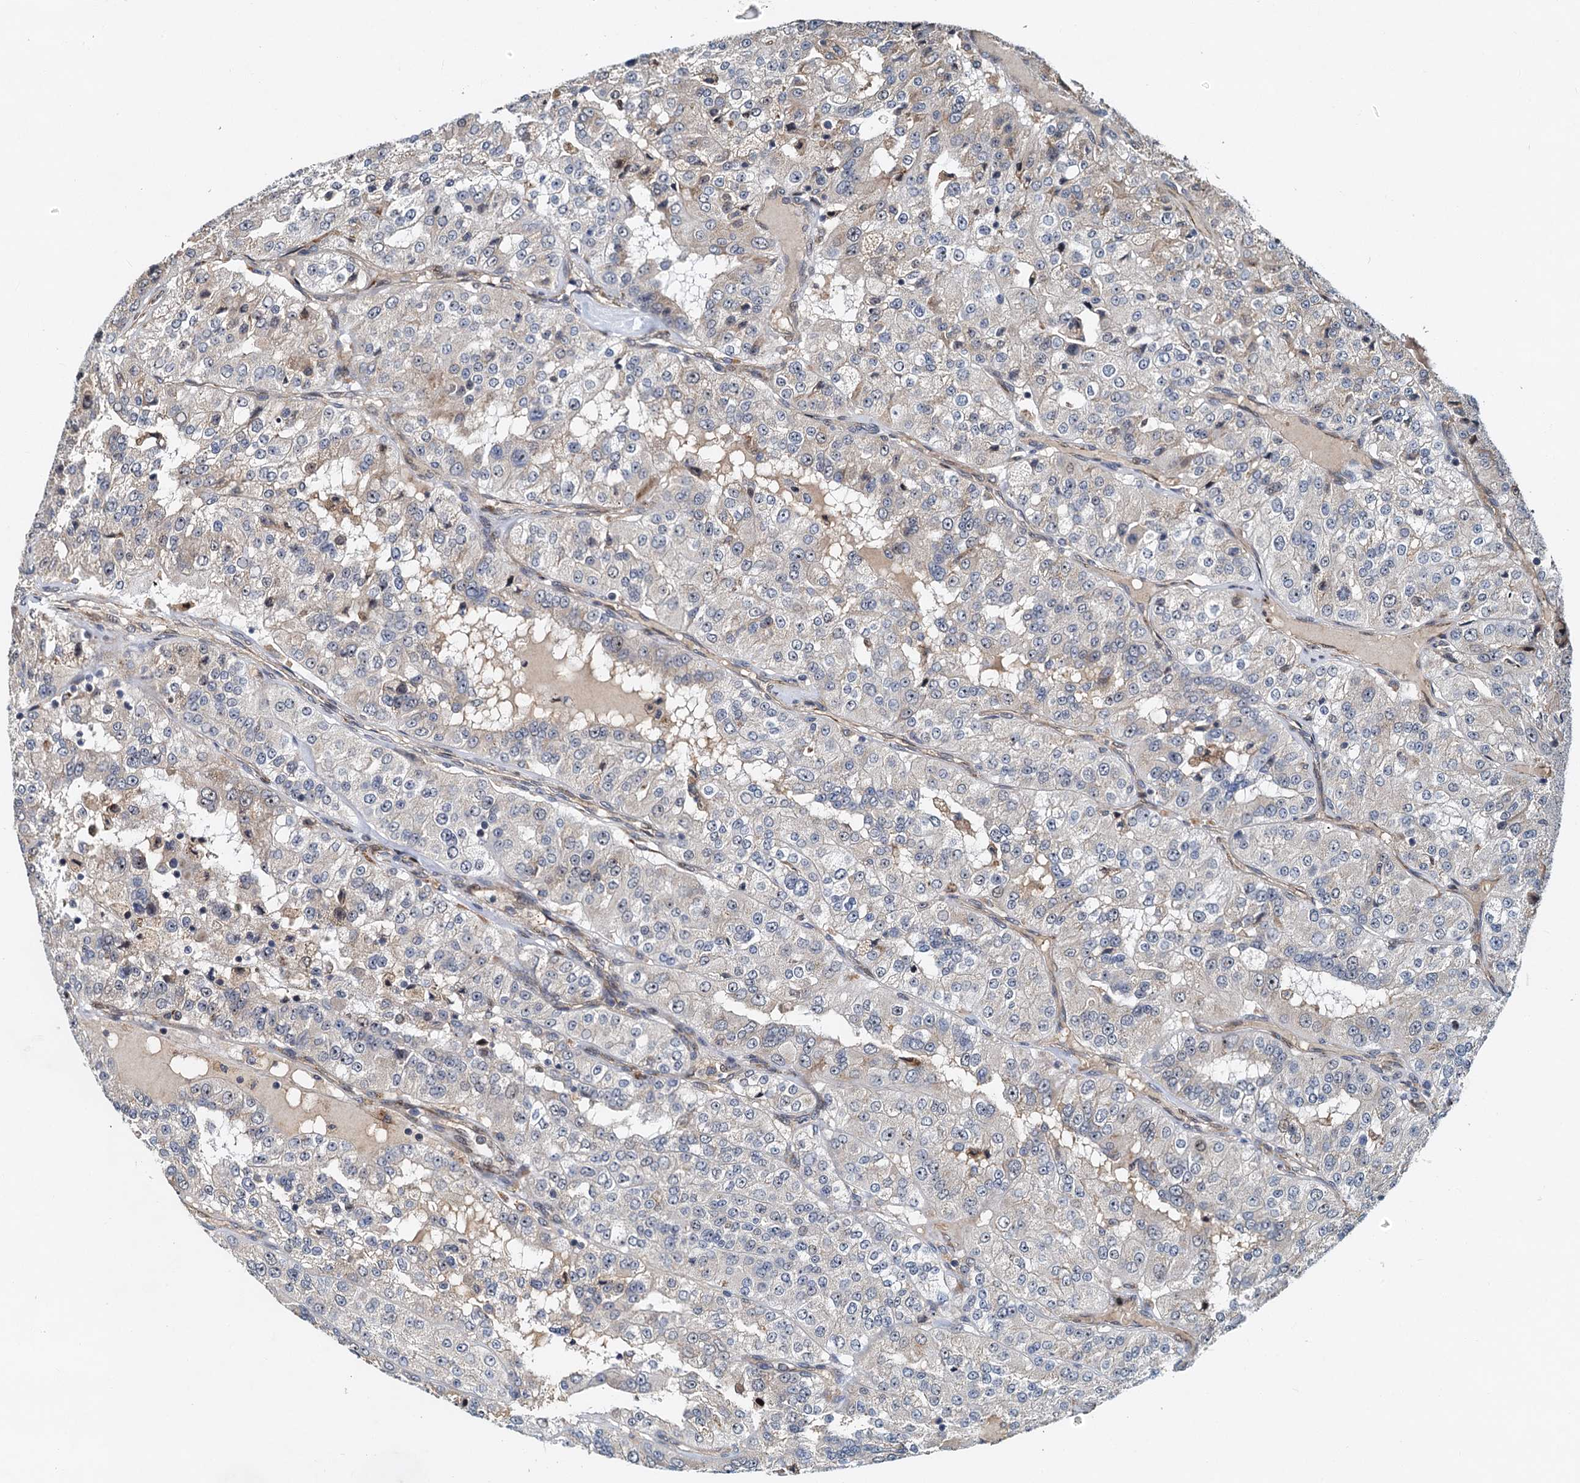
{"staining": {"intensity": "negative", "quantity": "none", "location": "none"}, "tissue": "renal cancer", "cell_type": "Tumor cells", "image_type": "cancer", "snomed": [{"axis": "morphology", "description": "Adenocarcinoma, NOS"}, {"axis": "topography", "description": "Kidney"}], "caption": "Tumor cells show no significant protein staining in adenocarcinoma (renal).", "gene": "DNAJC21", "patient": {"sex": "female", "age": 63}}